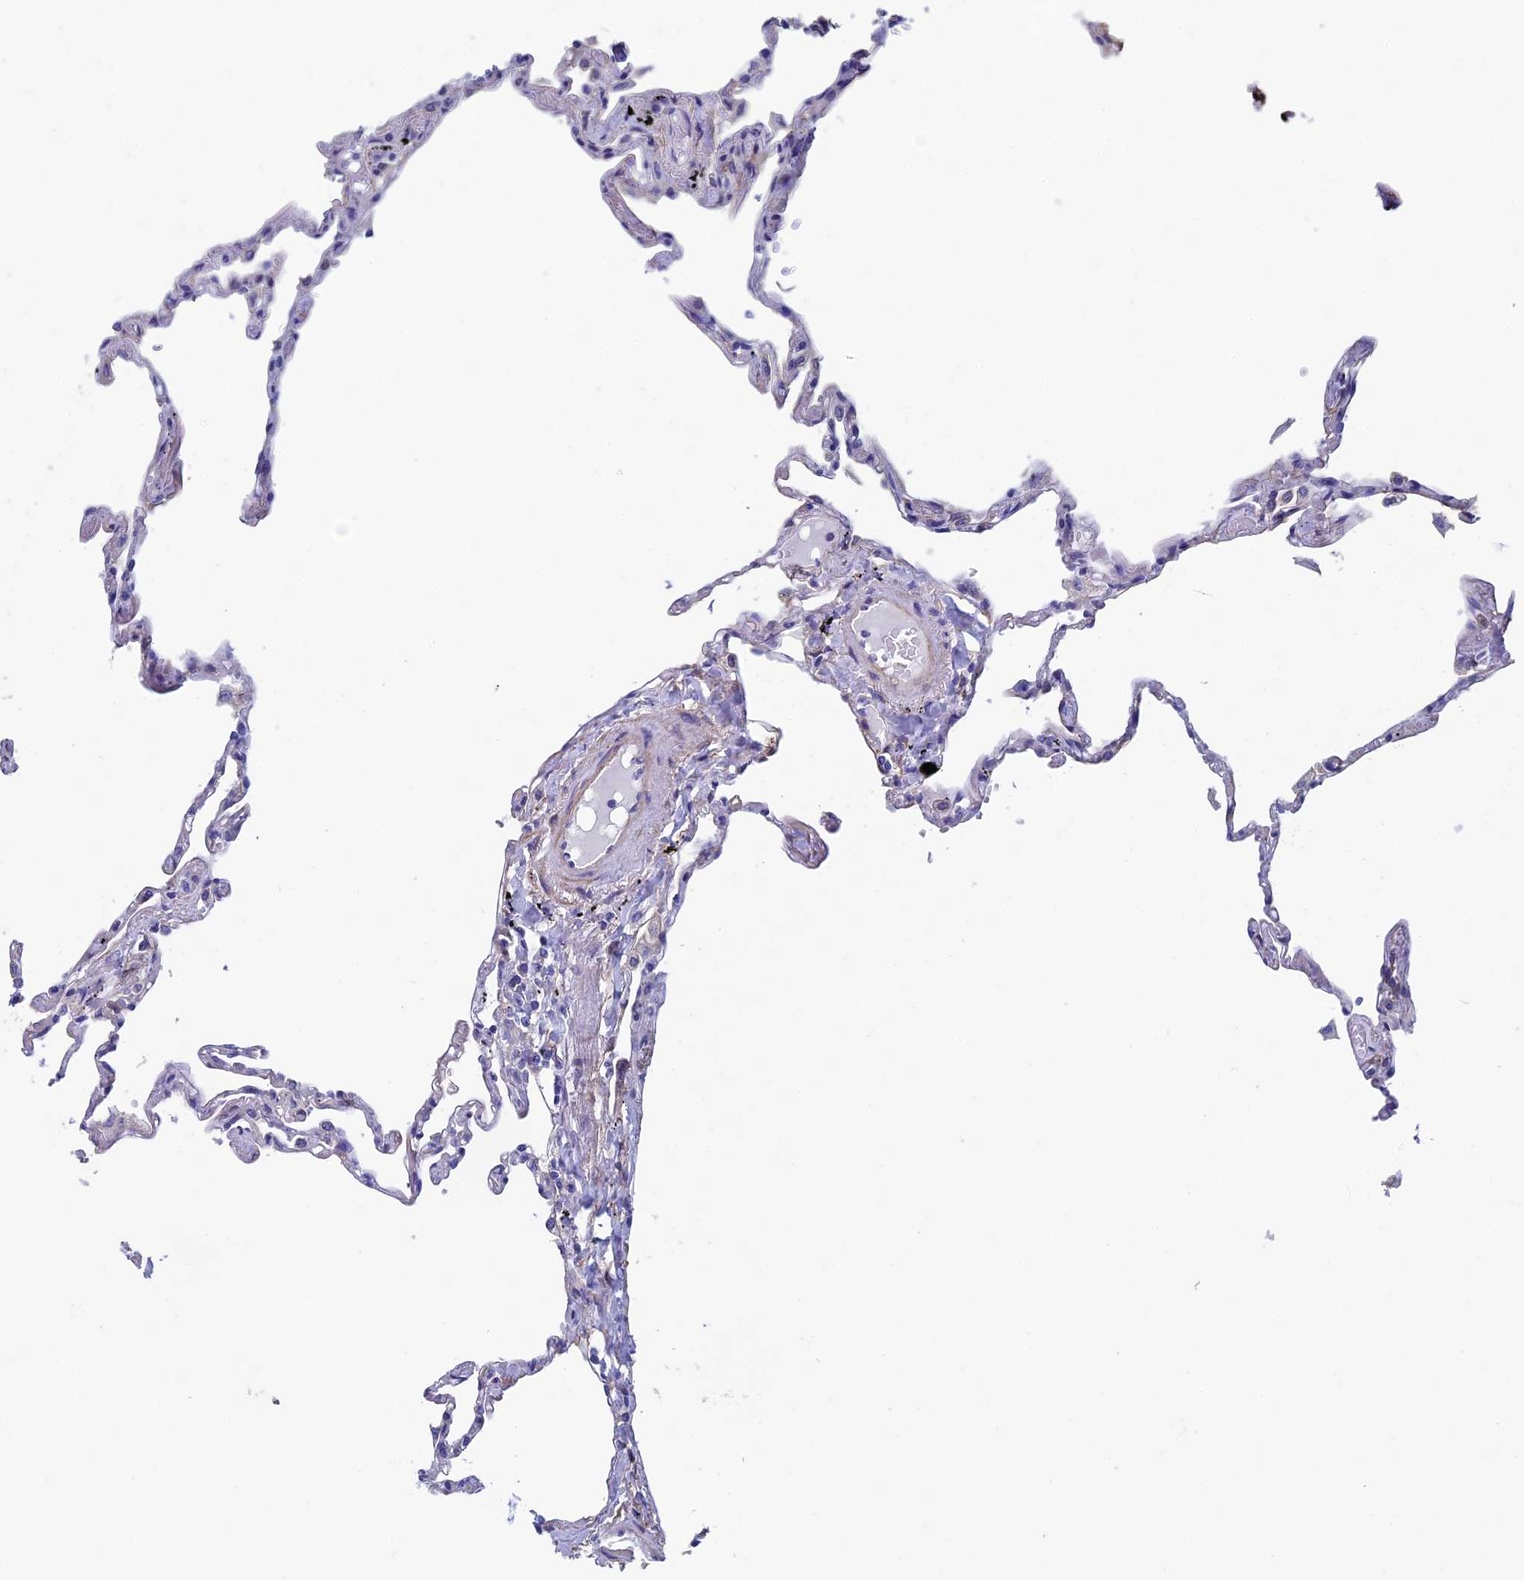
{"staining": {"intensity": "negative", "quantity": "none", "location": "none"}, "tissue": "lung", "cell_type": "Alveolar cells", "image_type": "normal", "snomed": [{"axis": "morphology", "description": "Normal tissue, NOS"}, {"axis": "topography", "description": "Lung"}], "caption": "This is a photomicrograph of IHC staining of unremarkable lung, which shows no expression in alveolar cells. Nuclei are stained in blue.", "gene": "ADH7", "patient": {"sex": "female", "age": 67}}